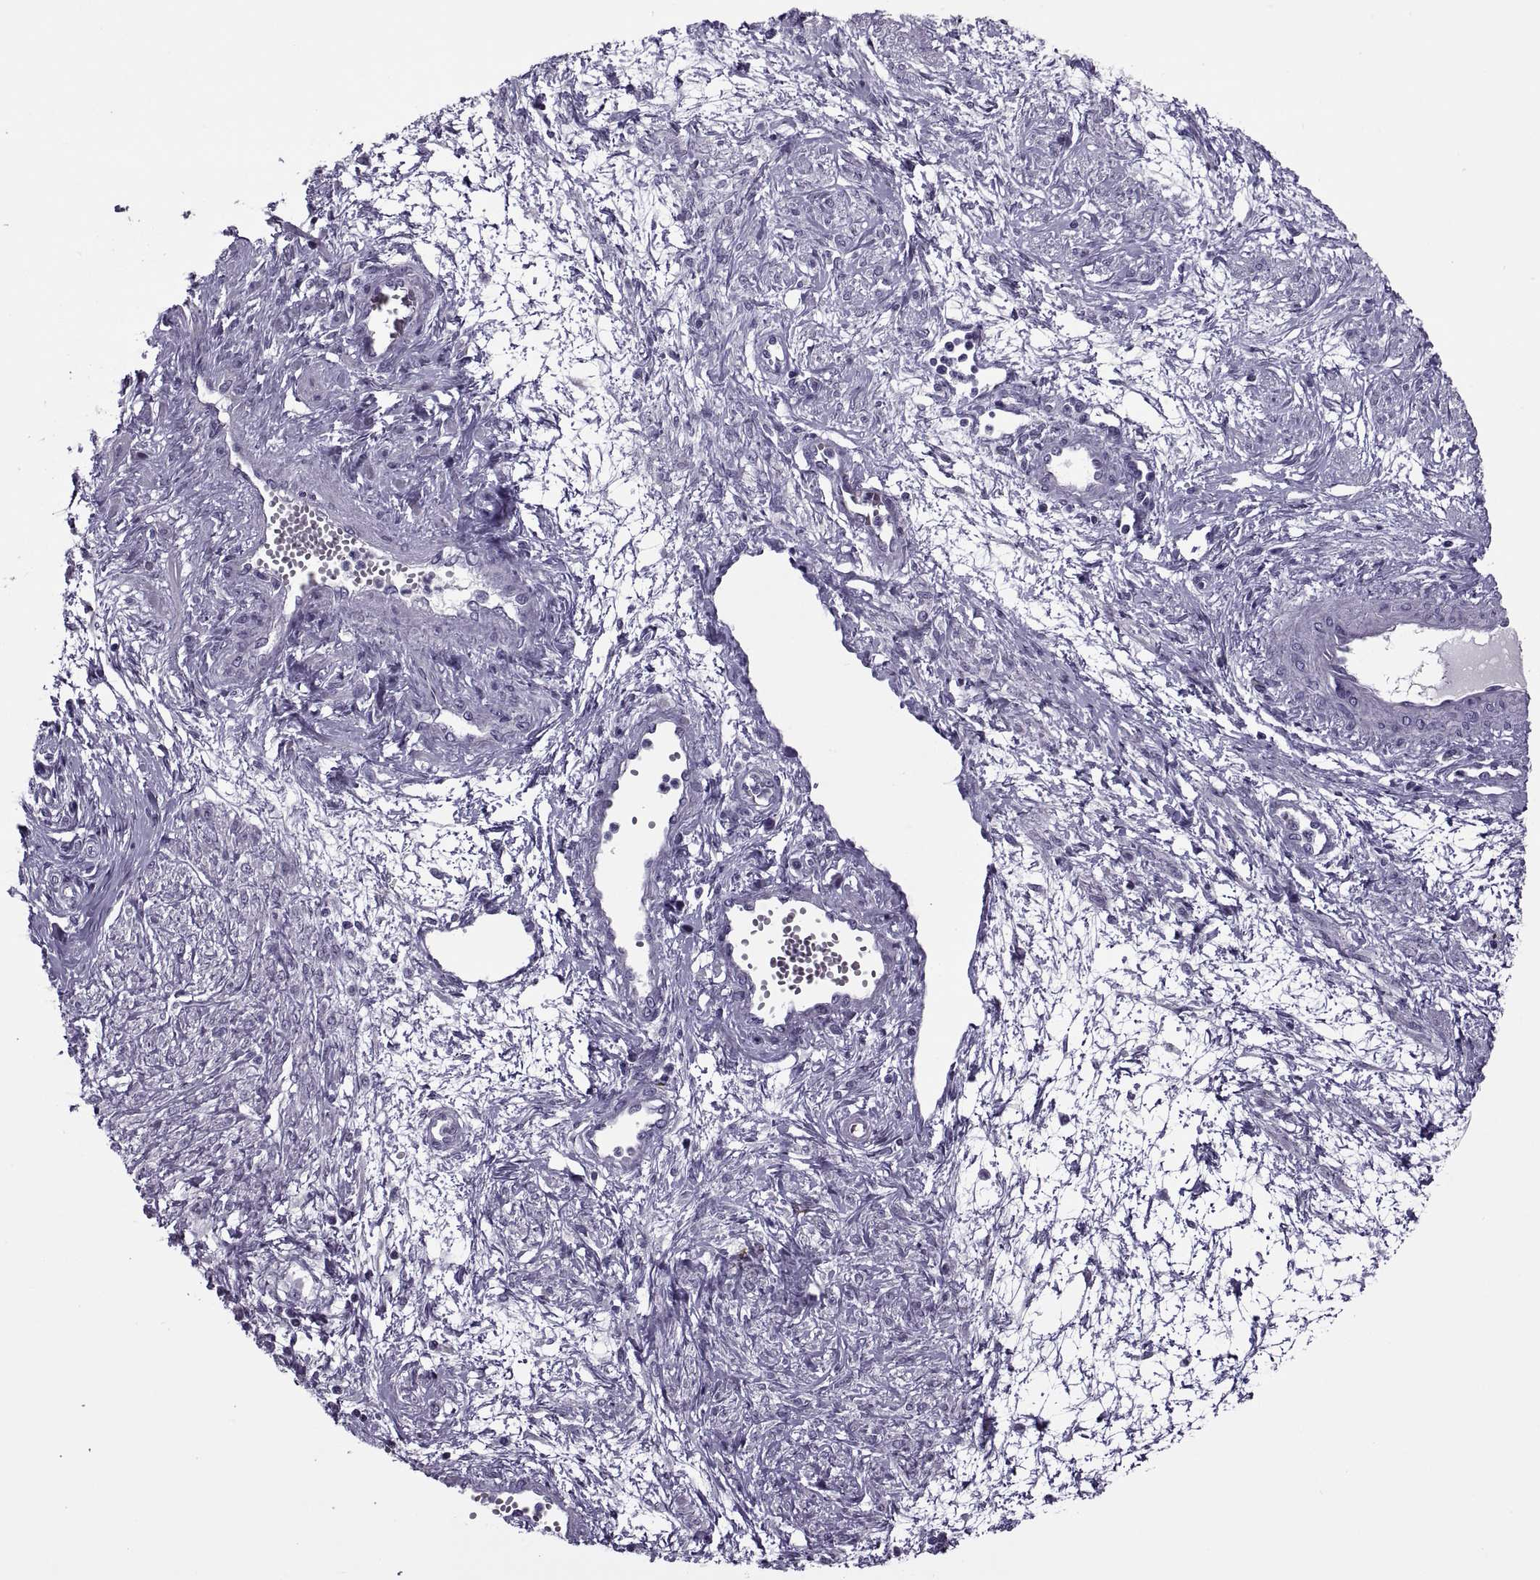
{"staining": {"intensity": "negative", "quantity": "none", "location": "none"}, "tissue": "cervical cancer", "cell_type": "Tumor cells", "image_type": "cancer", "snomed": [{"axis": "morphology", "description": "Squamous cell carcinoma, NOS"}, {"axis": "topography", "description": "Cervix"}], "caption": "Immunohistochemical staining of cervical squamous cell carcinoma displays no significant expression in tumor cells. (Brightfield microscopy of DAB (3,3'-diaminobenzidine) immunohistochemistry (IHC) at high magnification).", "gene": "MAGEB1", "patient": {"sex": "female", "age": 34}}